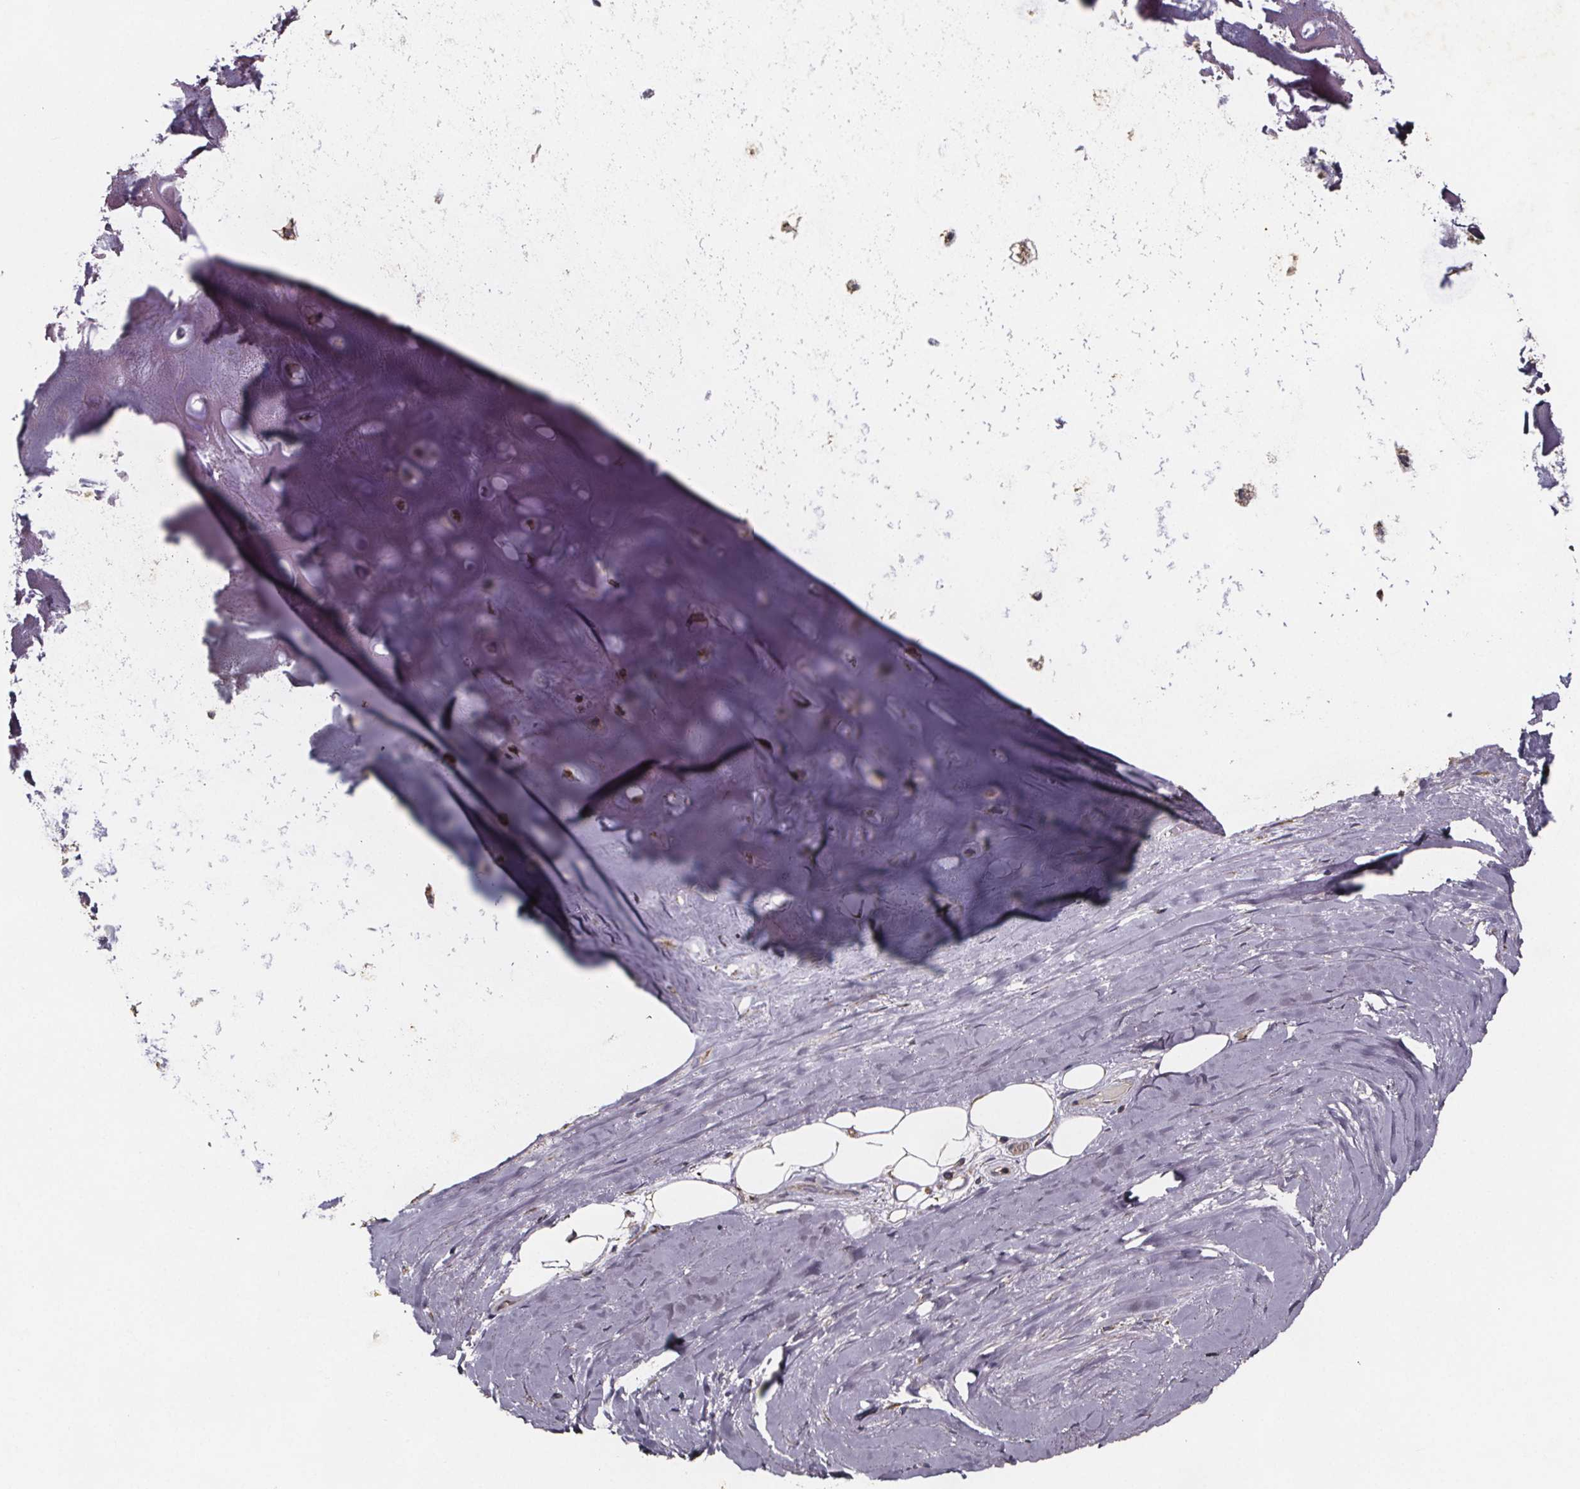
{"staining": {"intensity": "negative", "quantity": "none", "location": "none"}, "tissue": "adipose tissue", "cell_type": "Adipocytes", "image_type": "normal", "snomed": [{"axis": "morphology", "description": "Normal tissue, NOS"}, {"axis": "topography", "description": "Cartilage tissue"}], "caption": "Immunohistochemistry (IHC) micrograph of normal adipose tissue: human adipose tissue stained with DAB demonstrates no significant protein expression in adipocytes.", "gene": "SLC35D2", "patient": {"sex": "male", "age": 57}}